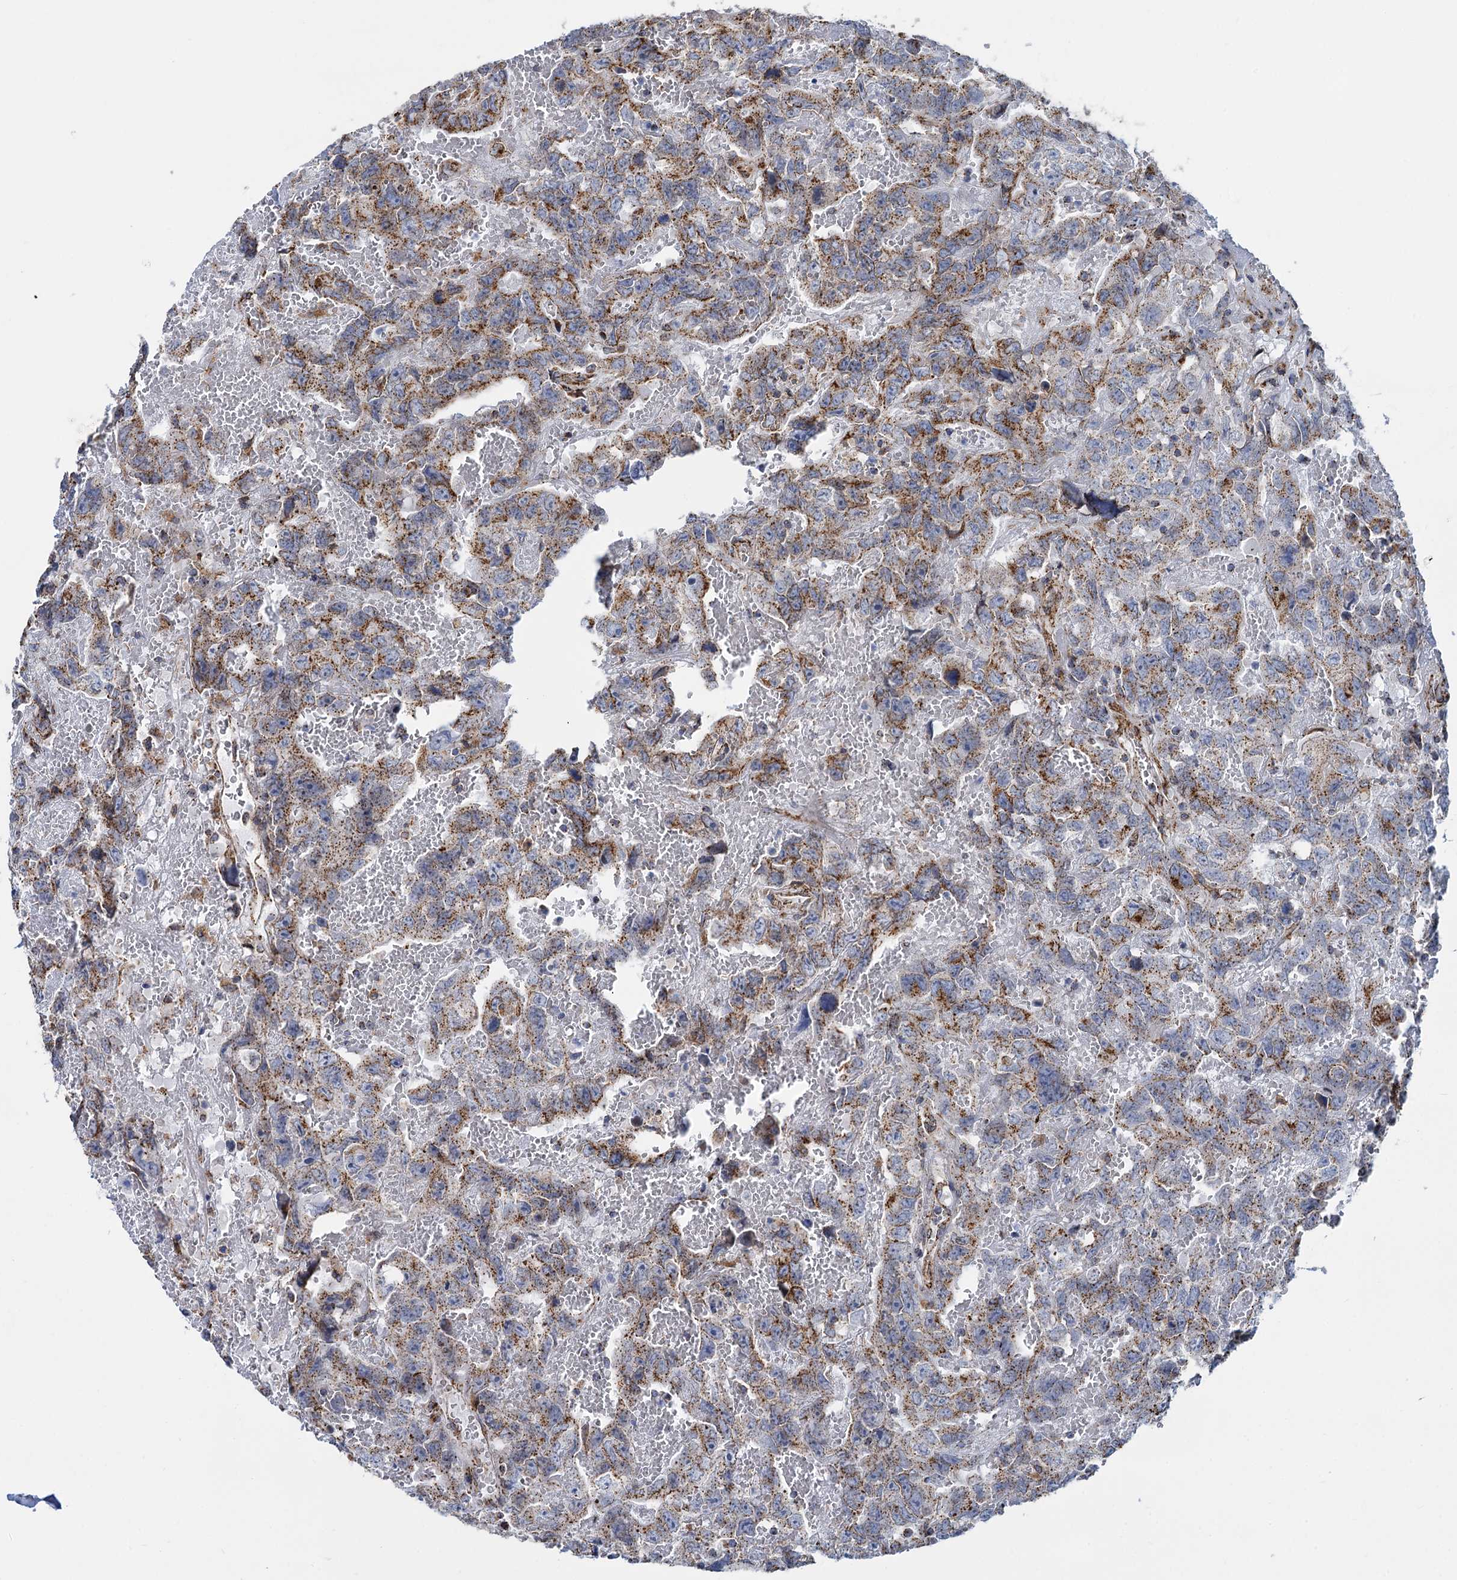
{"staining": {"intensity": "moderate", "quantity": ">75%", "location": "cytoplasmic/membranous"}, "tissue": "testis cancer", "cell_type": "Tumor cells", "image_type": "cancer", "snomed": [{"axis": "morphology", "description": "Carcinoma, Embryonal, NOS"}, {"axis": "topography", "description": "Testis"}], "caption": "IHC image of human testis embryonal carcinoma stained for a protein (brown), which reveals medium levels of moderate cytoplasmic/membranous expression in about >75% of tumor cells.", "gene": "SUPT20H", "patient": {"sex": "male", "age": 45}}